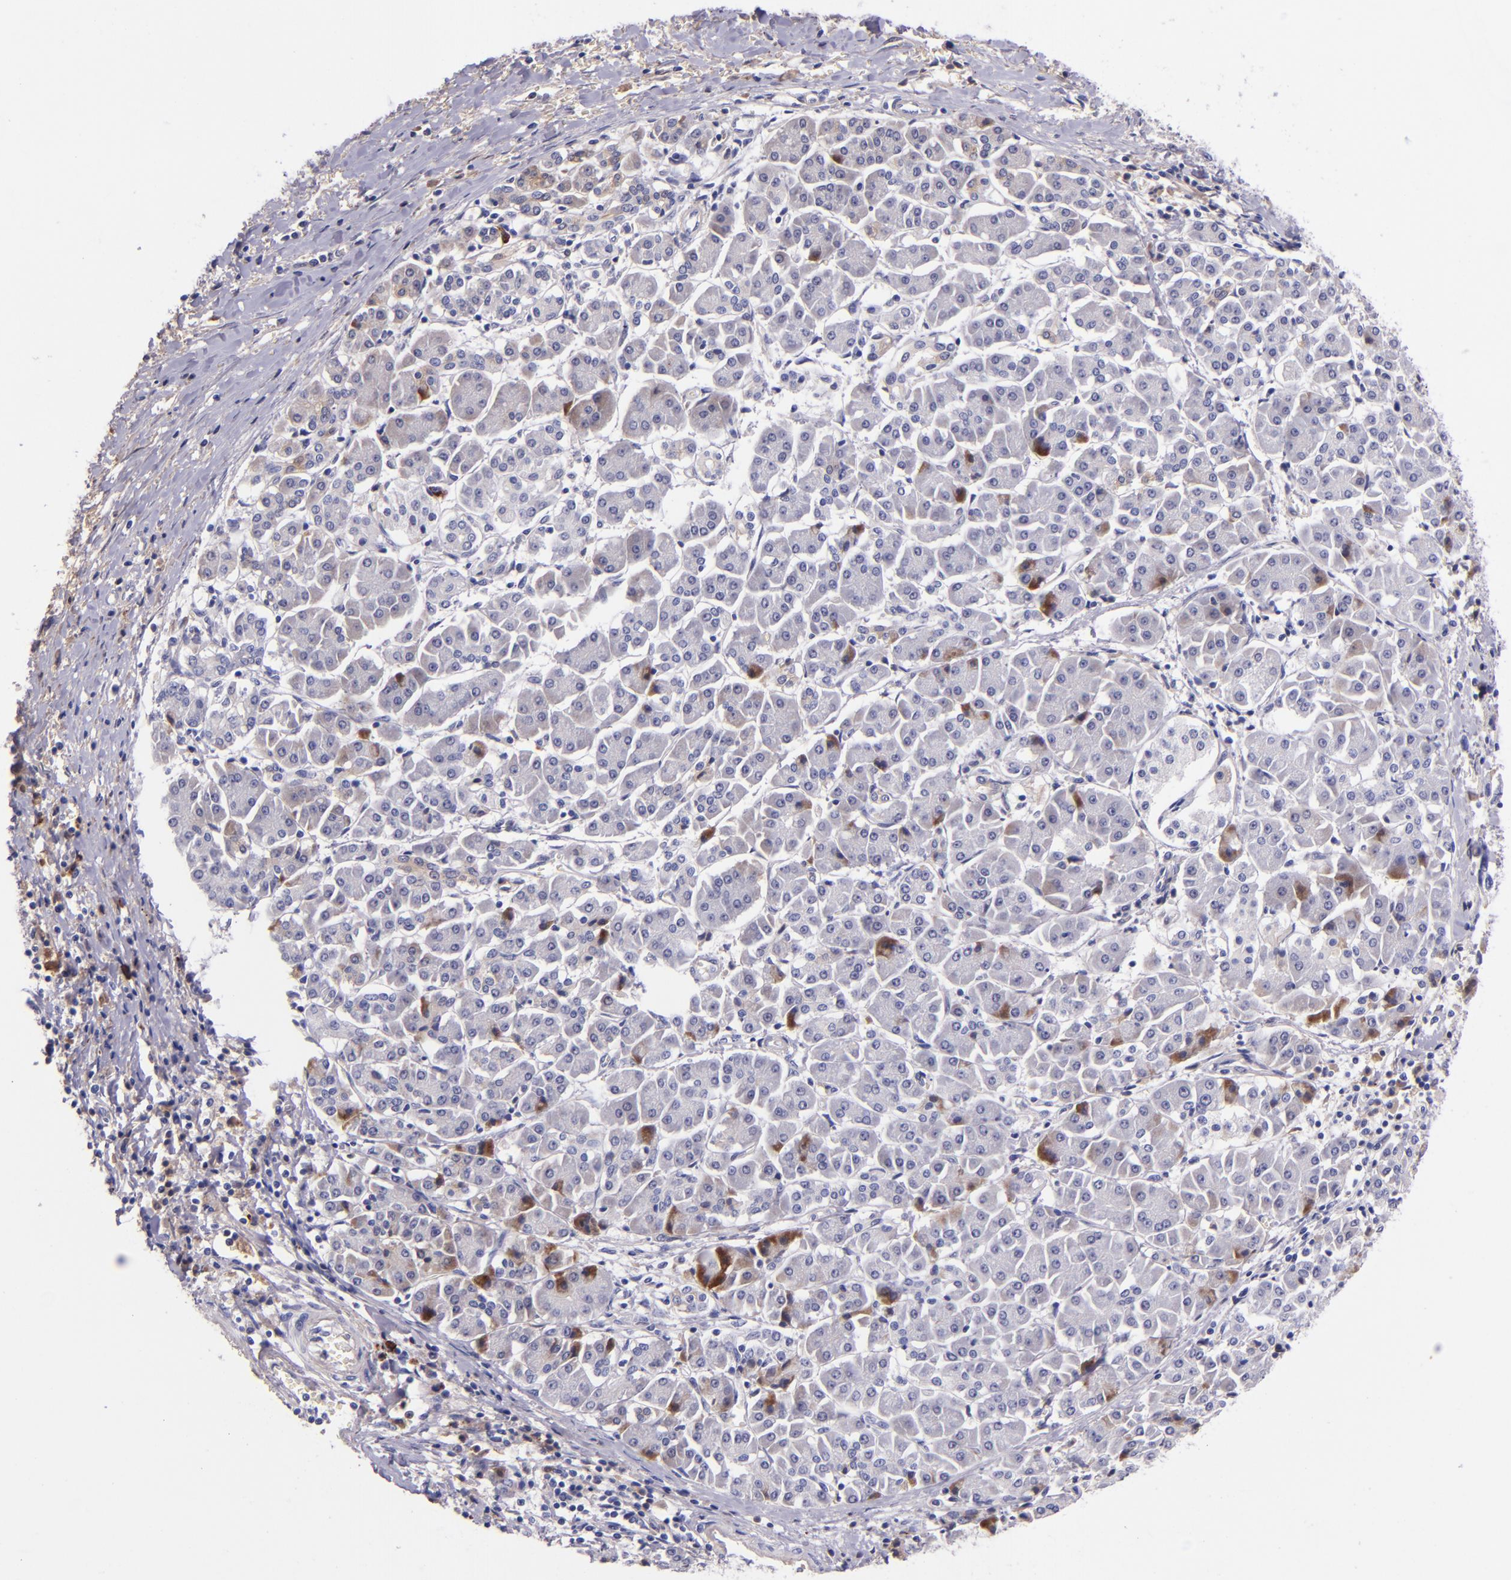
{"staining": {"intensity": "negative", "quantity": "none", "location": "none"}, "tissue": "pancreatic cancer", "cell_type": "Tumor cells", "image_type": "cancer", "snomed": [{"axis": "morphology", "description": "Adenocarcinoma, NOS"}, {"axis": "topography", "description": "Pancreas"}], "caption": "Immunohistochemistry (IHC) of pancreatic adenocarcinoma exhibits no staining in tumor cells.", "gene": "KNG1", "patient": {"sex": "female", "age": 57}}